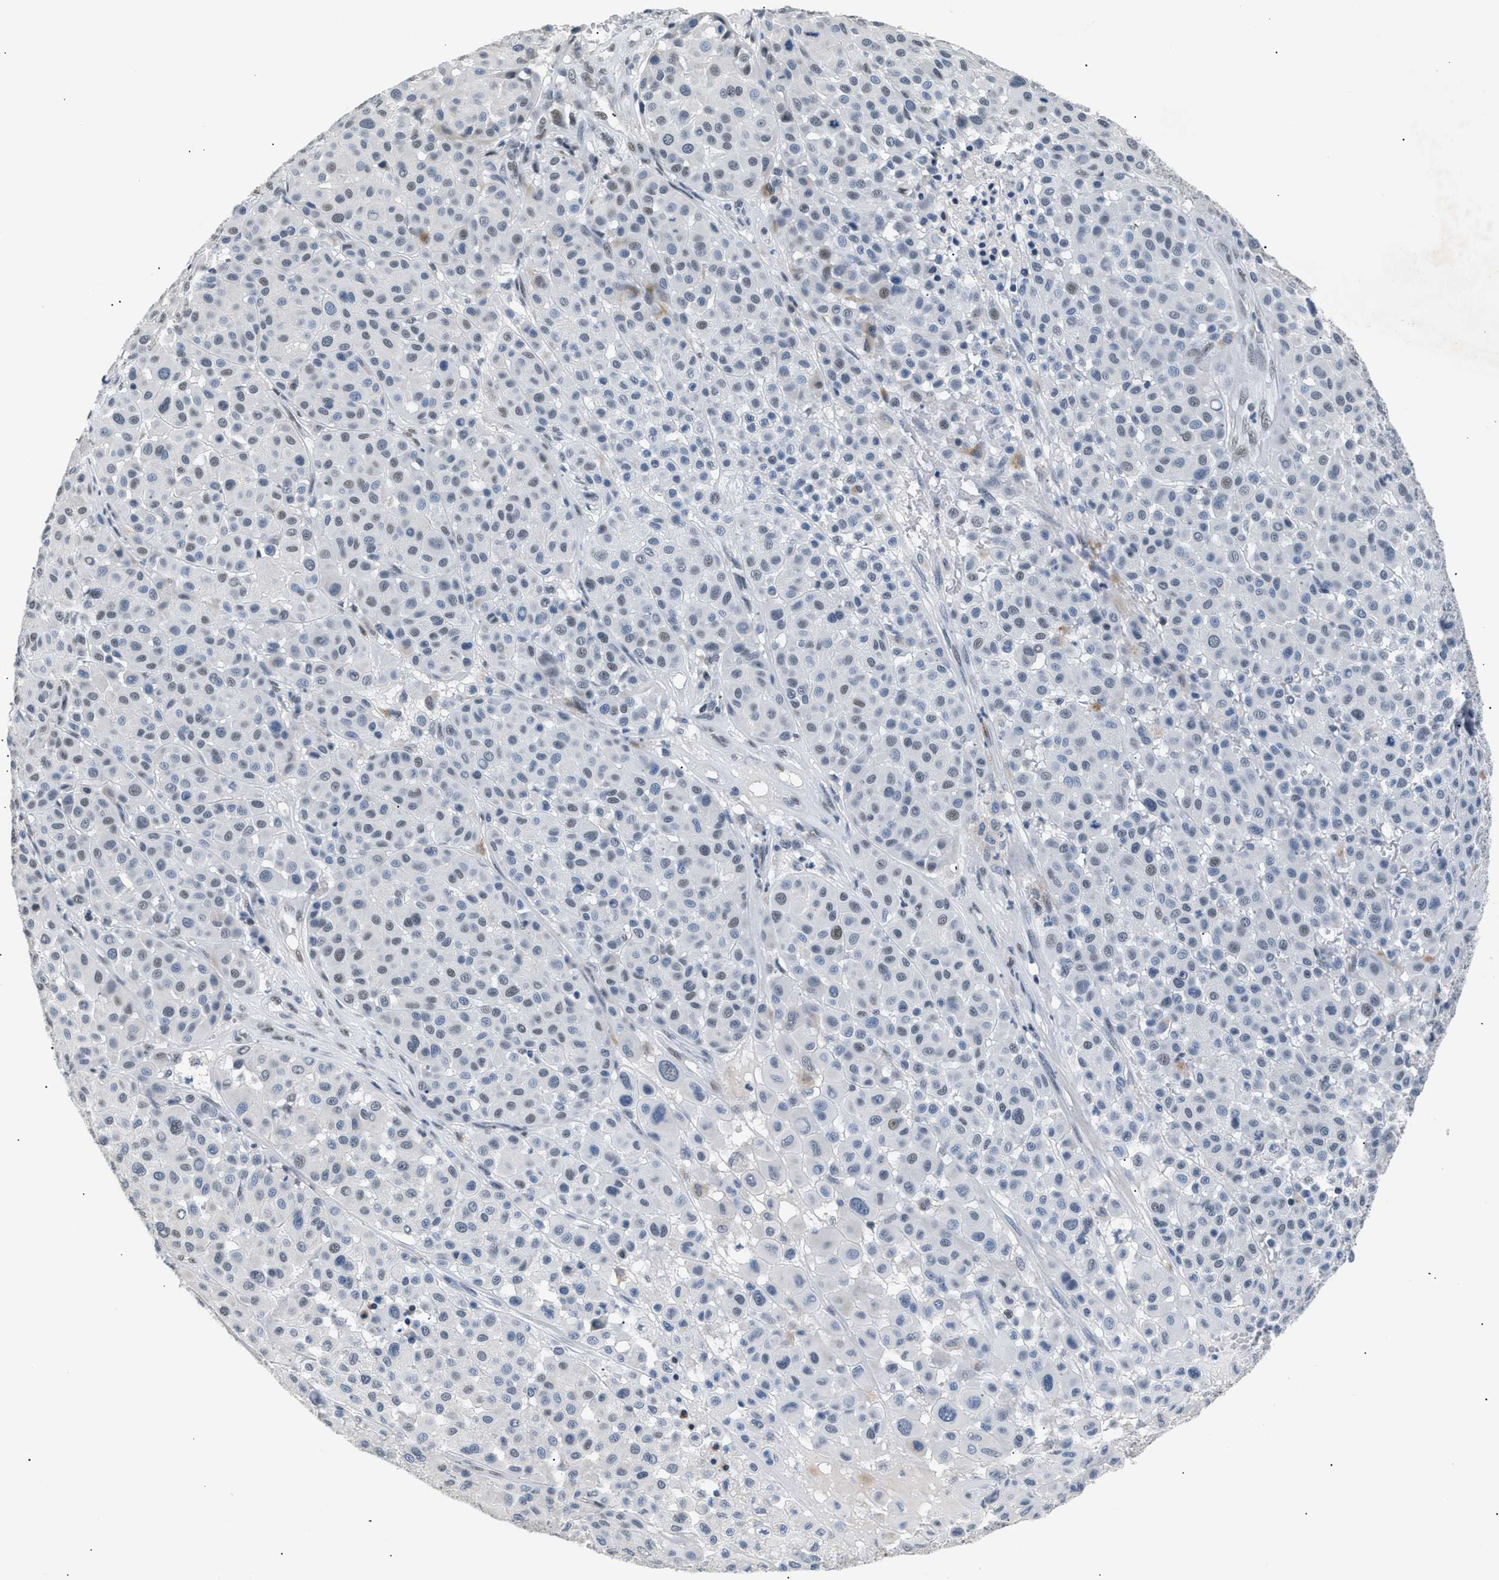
{"staining": {"intensity": "weak", "quantity": "<25%", "location": "nuclear"}, "tissue": "melanoma", "cell_type": "Tumor cells", "image_type": "cancer", "snomed": [{"axis": "morphology", "description": "Malignant melanoma, Metastatic site"}, {"axis": "topography", "description": "Soft tissue"}], "caption": "DAB immunohistochemical staining of human malignant melanoma (metastatic site) reveals no significant expression in tumor cells.", "gene": "KCNC3", "patient": {"sex": "male", "age": 41}}